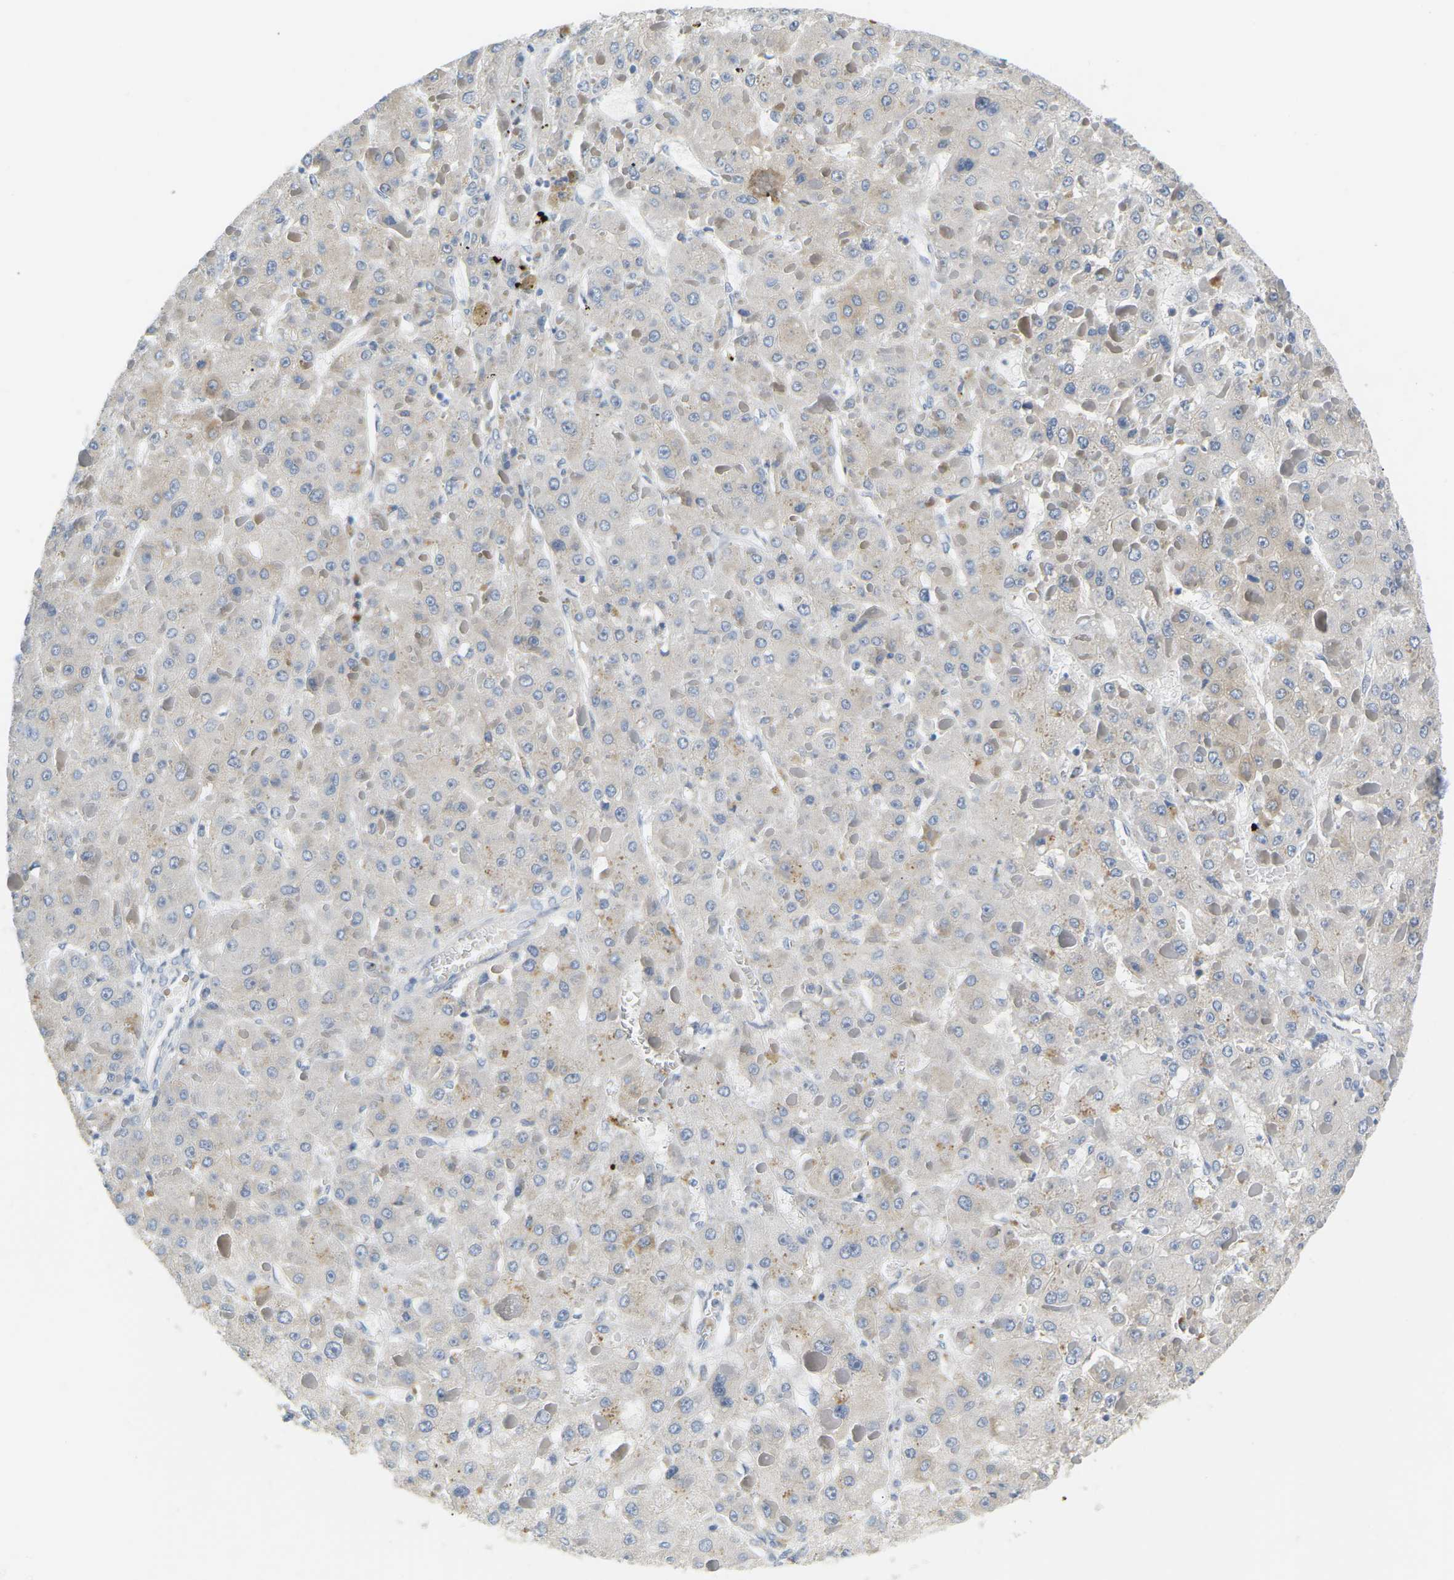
{"staining": {"intensity": "moderate", "quantity": "25%-75%", "location": "cytoplasmic/membranous"}, "tissue": "liver cancer", "cell_type": "Tumor cells", "image_type": "cancer", "snomed": [{"axis": "morphology", "description": "Carcinoma, Hepatocellular, NOS"}, {"axis": "topography", "description": "Liver"}], "caption": "A micrograph showing moderate cytoplasmic/membranous staining in approximately 25%-75% of tumor cells in liver cancer (hepatocellular carcinoma), as visualized by brown immunohistochemical staining.", "gene": "CD300E", "patient": {"sex": "female", "age": 73}}